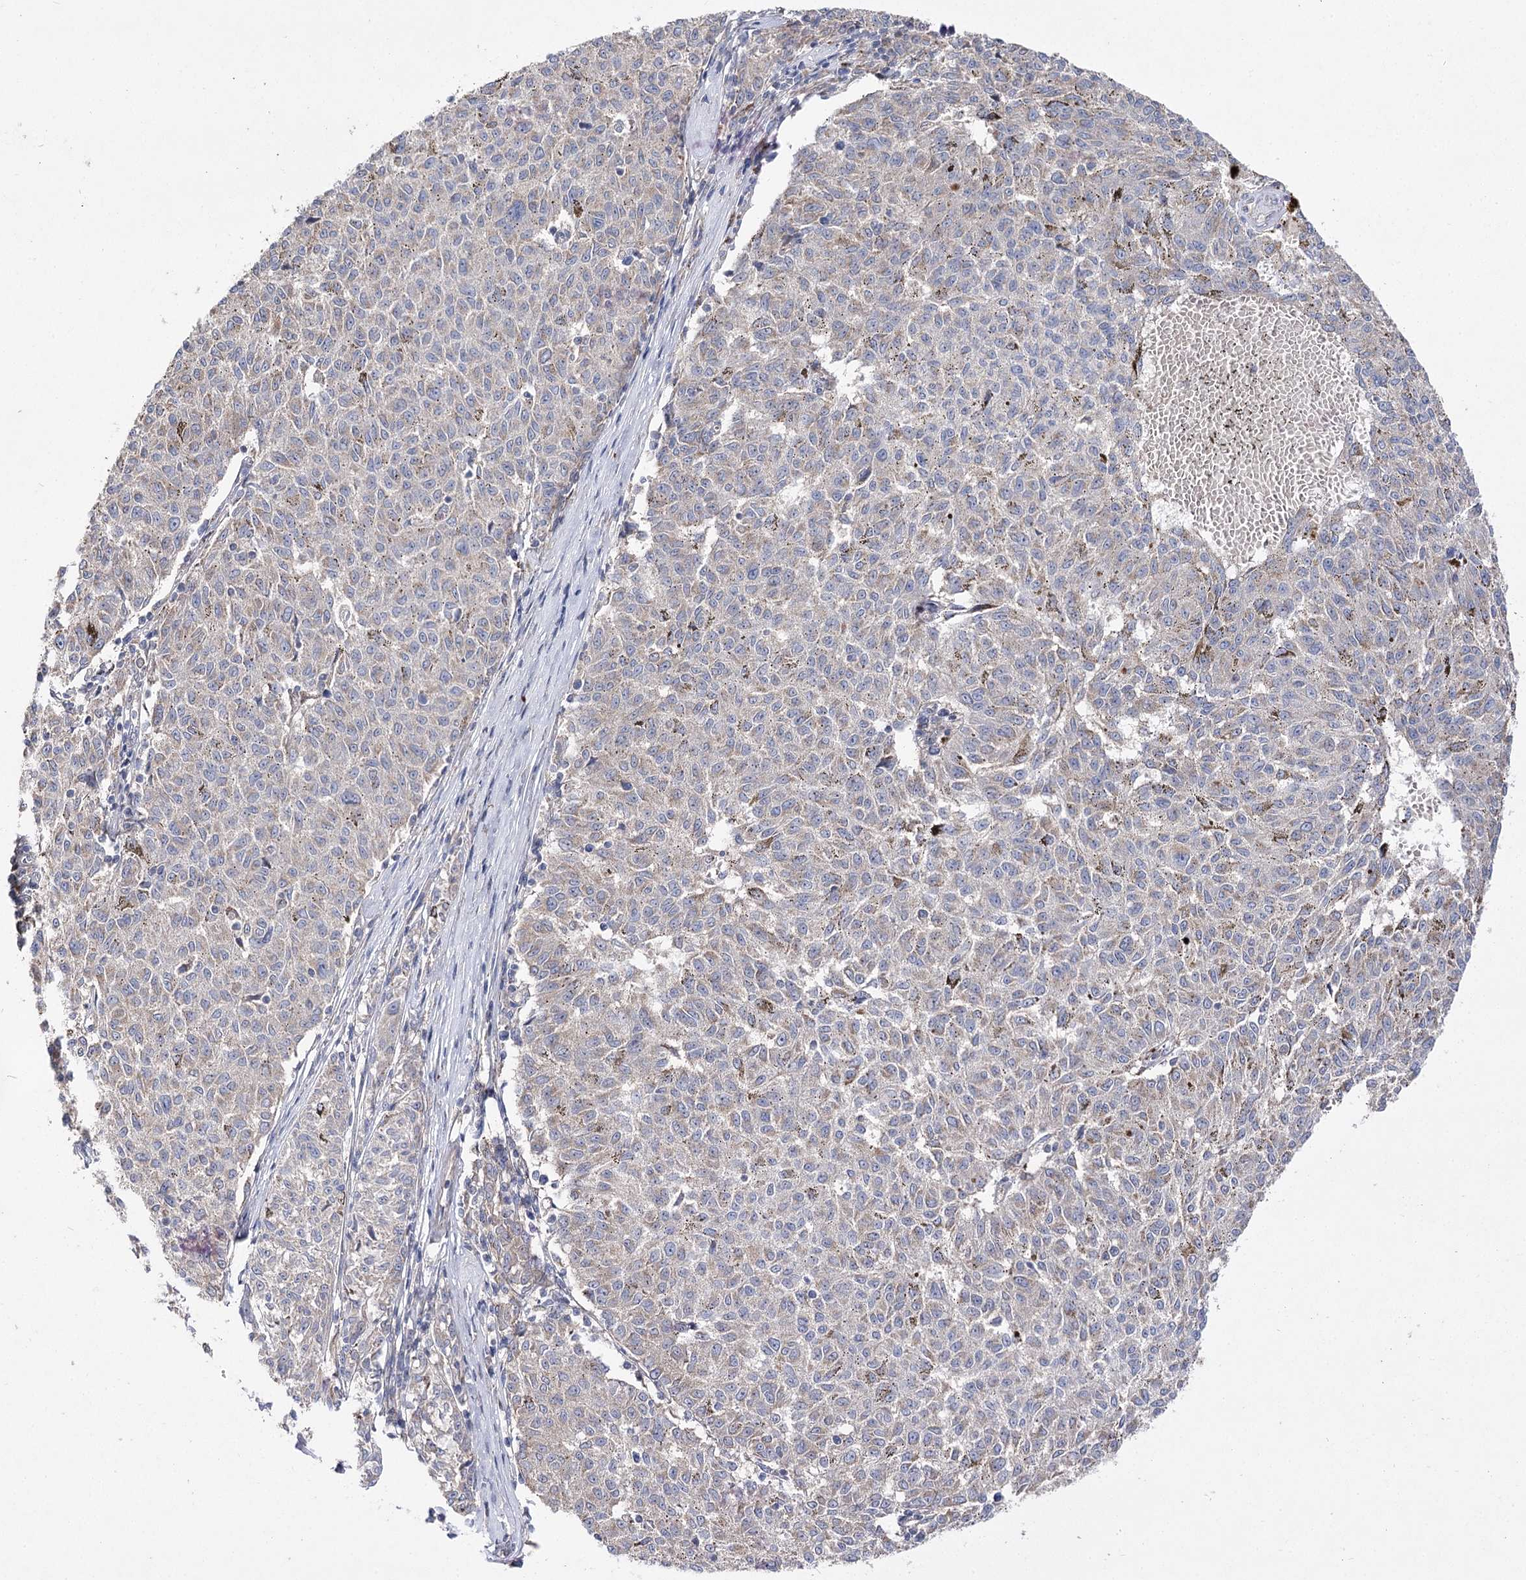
{"staining": {"intensity": "negative", "quantity": "none", "location": "none"}, "tissue": "melanoma", "cell_type": "Tumor cells", "image_type": "cancer", "snomed": [{"axis": "morphology", "description": "Malignant melanoma, NOS"}, {"axis": "topography", "description": "Skin"}], "caption": "This is an immunohistochemistry photomicrograph of human malignant melanoma. There is no positivity in tumor cells.", "gene": "AURKC", "patient": {"sex": "female", "age": 72}}